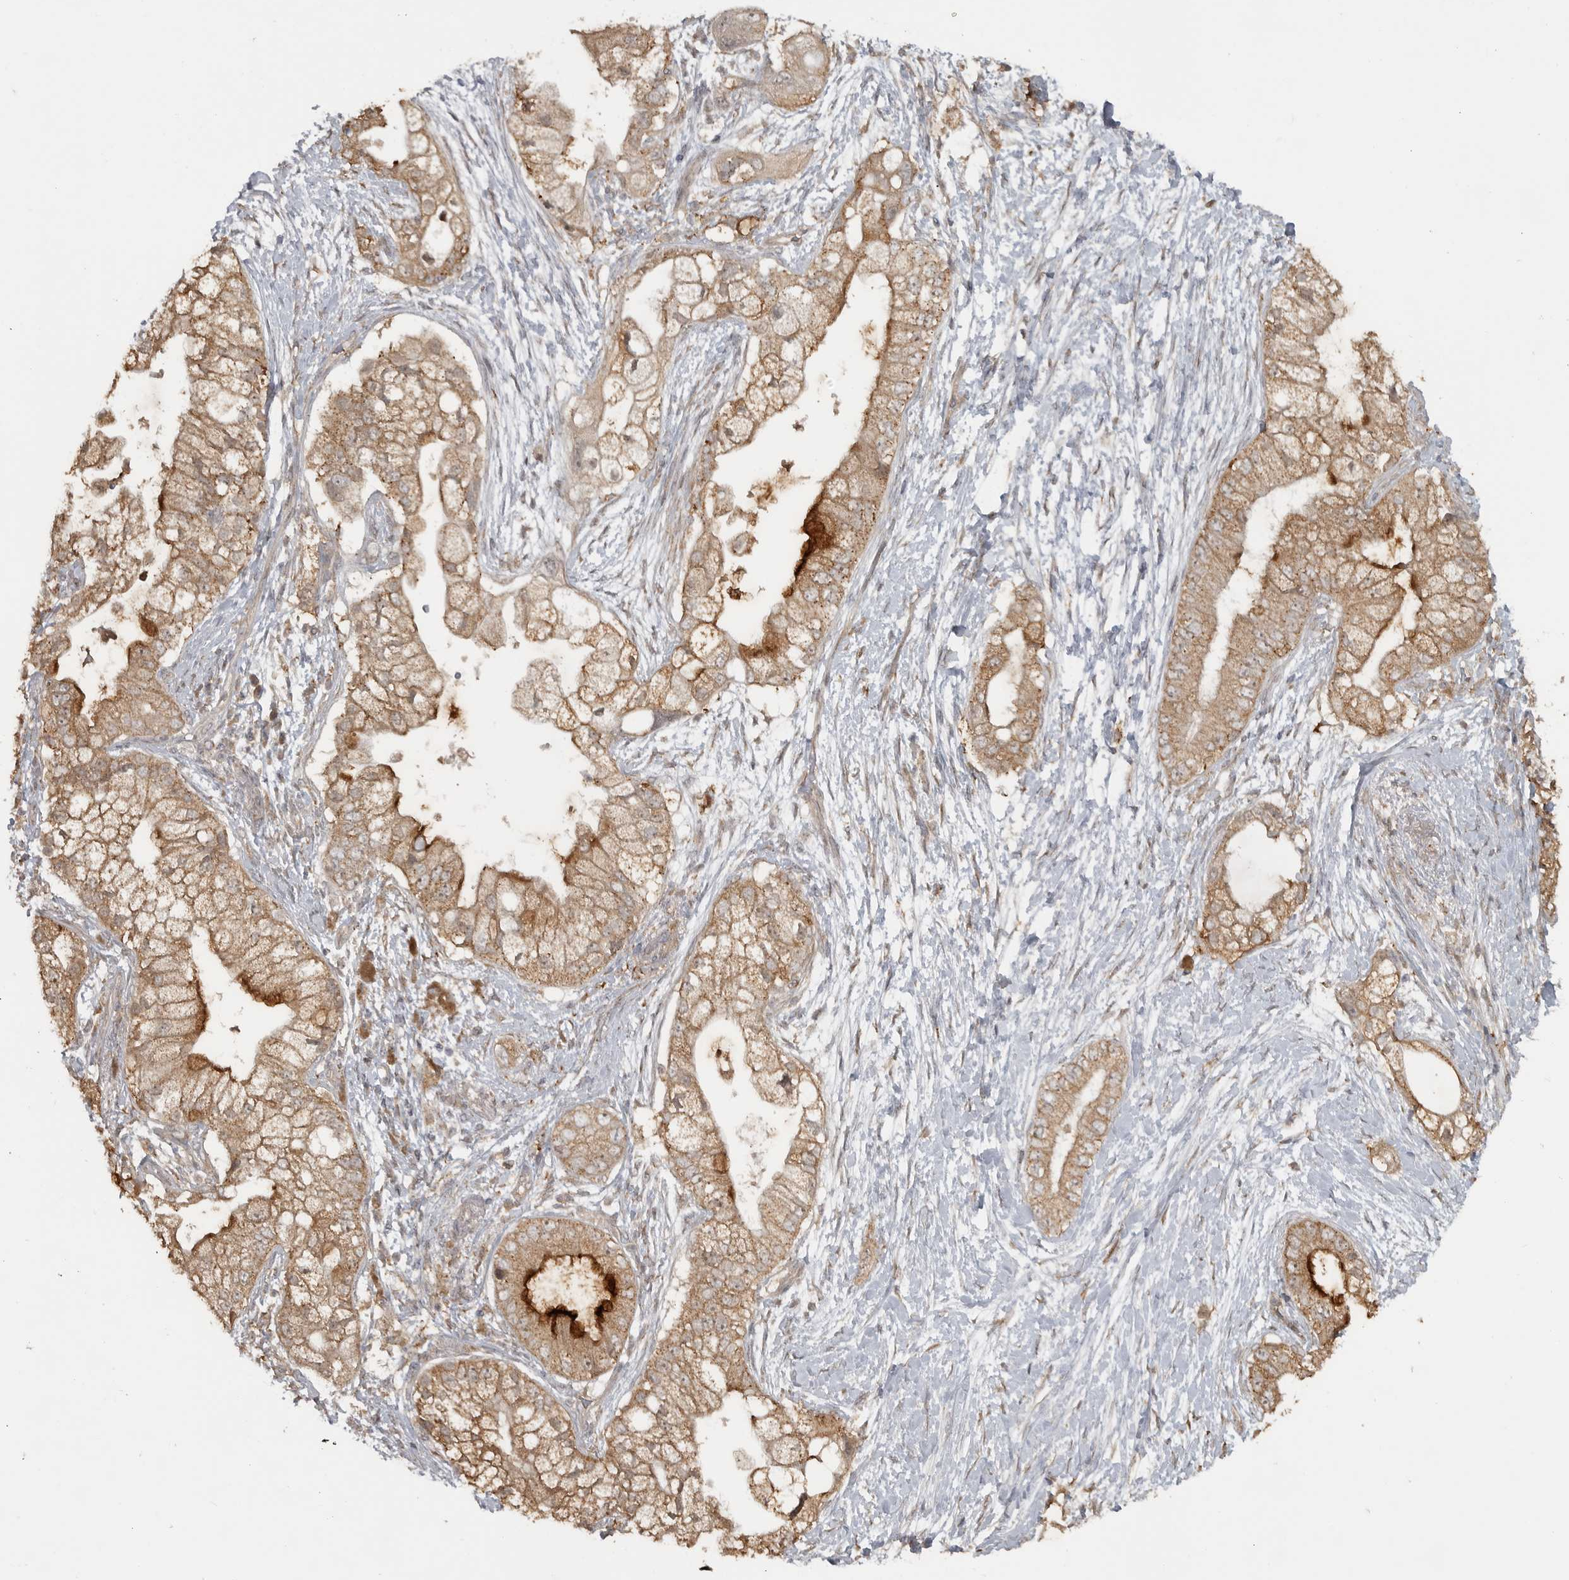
{"staining": {"intensity": "strong", "quantity": "<25%", "location": "cytoplasmic/membranous"}, "tissue": "pancreatic cancer", "cell_type": "Tumor cells", "image_type": "cancer", "snomed": [{"axis": "morphology", "description": "Adenocarcinoma, NOS"}, {"axis": "topography", "description": "Pancreas"}], "caption": "Protein staining of pancreatic cancer (adenocarcinoma) tissue demonstrates strong cytoplasmic/membranous staining in approximately <25% of tumor cells.", "gene": "LLGL1", "patient": {"sex": "male", "age": 53}}